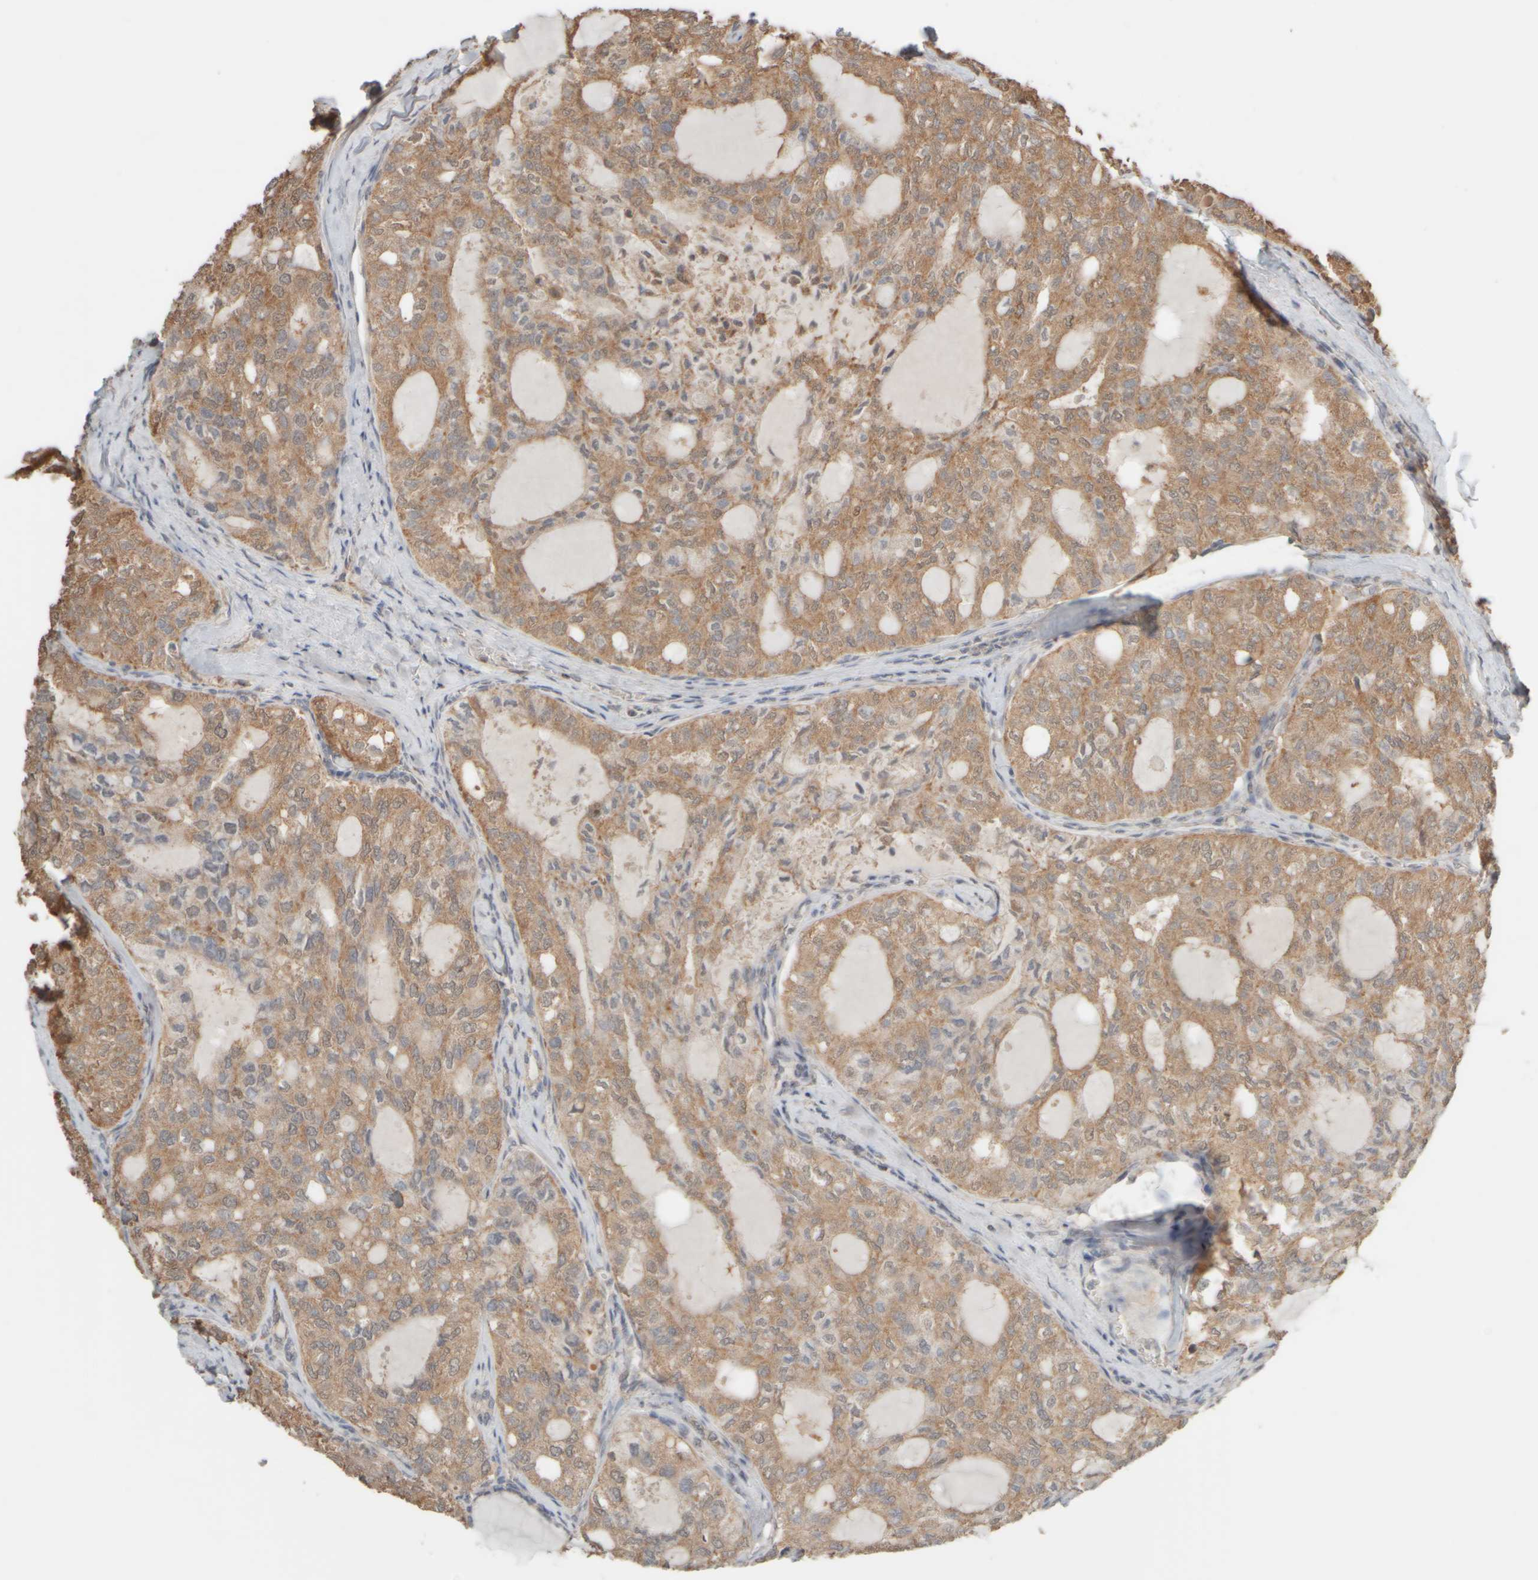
{"staining": {"intensity": "moderate", "quantity": ">75%", "location": "cytoplasmic/membranous"}, "tissue": "thyroid cancer", "cell_type": "Tumor cells", "image_type": "cancer", "snomed": [{"axis": "morphology", "description": "Follicular adenoma carcinoma, NOS"}, {"axis": "topography", "description": "Thyroid gland"}], "caption": "Protein staining demonstrates moderate cytoplasmic/membranous staining in approximately >75% of tumor cells in follicular adenoma carcinoma (thyroid).", "gene": "EIF2B3", "patient": {"sex": "male", "age": 75}}